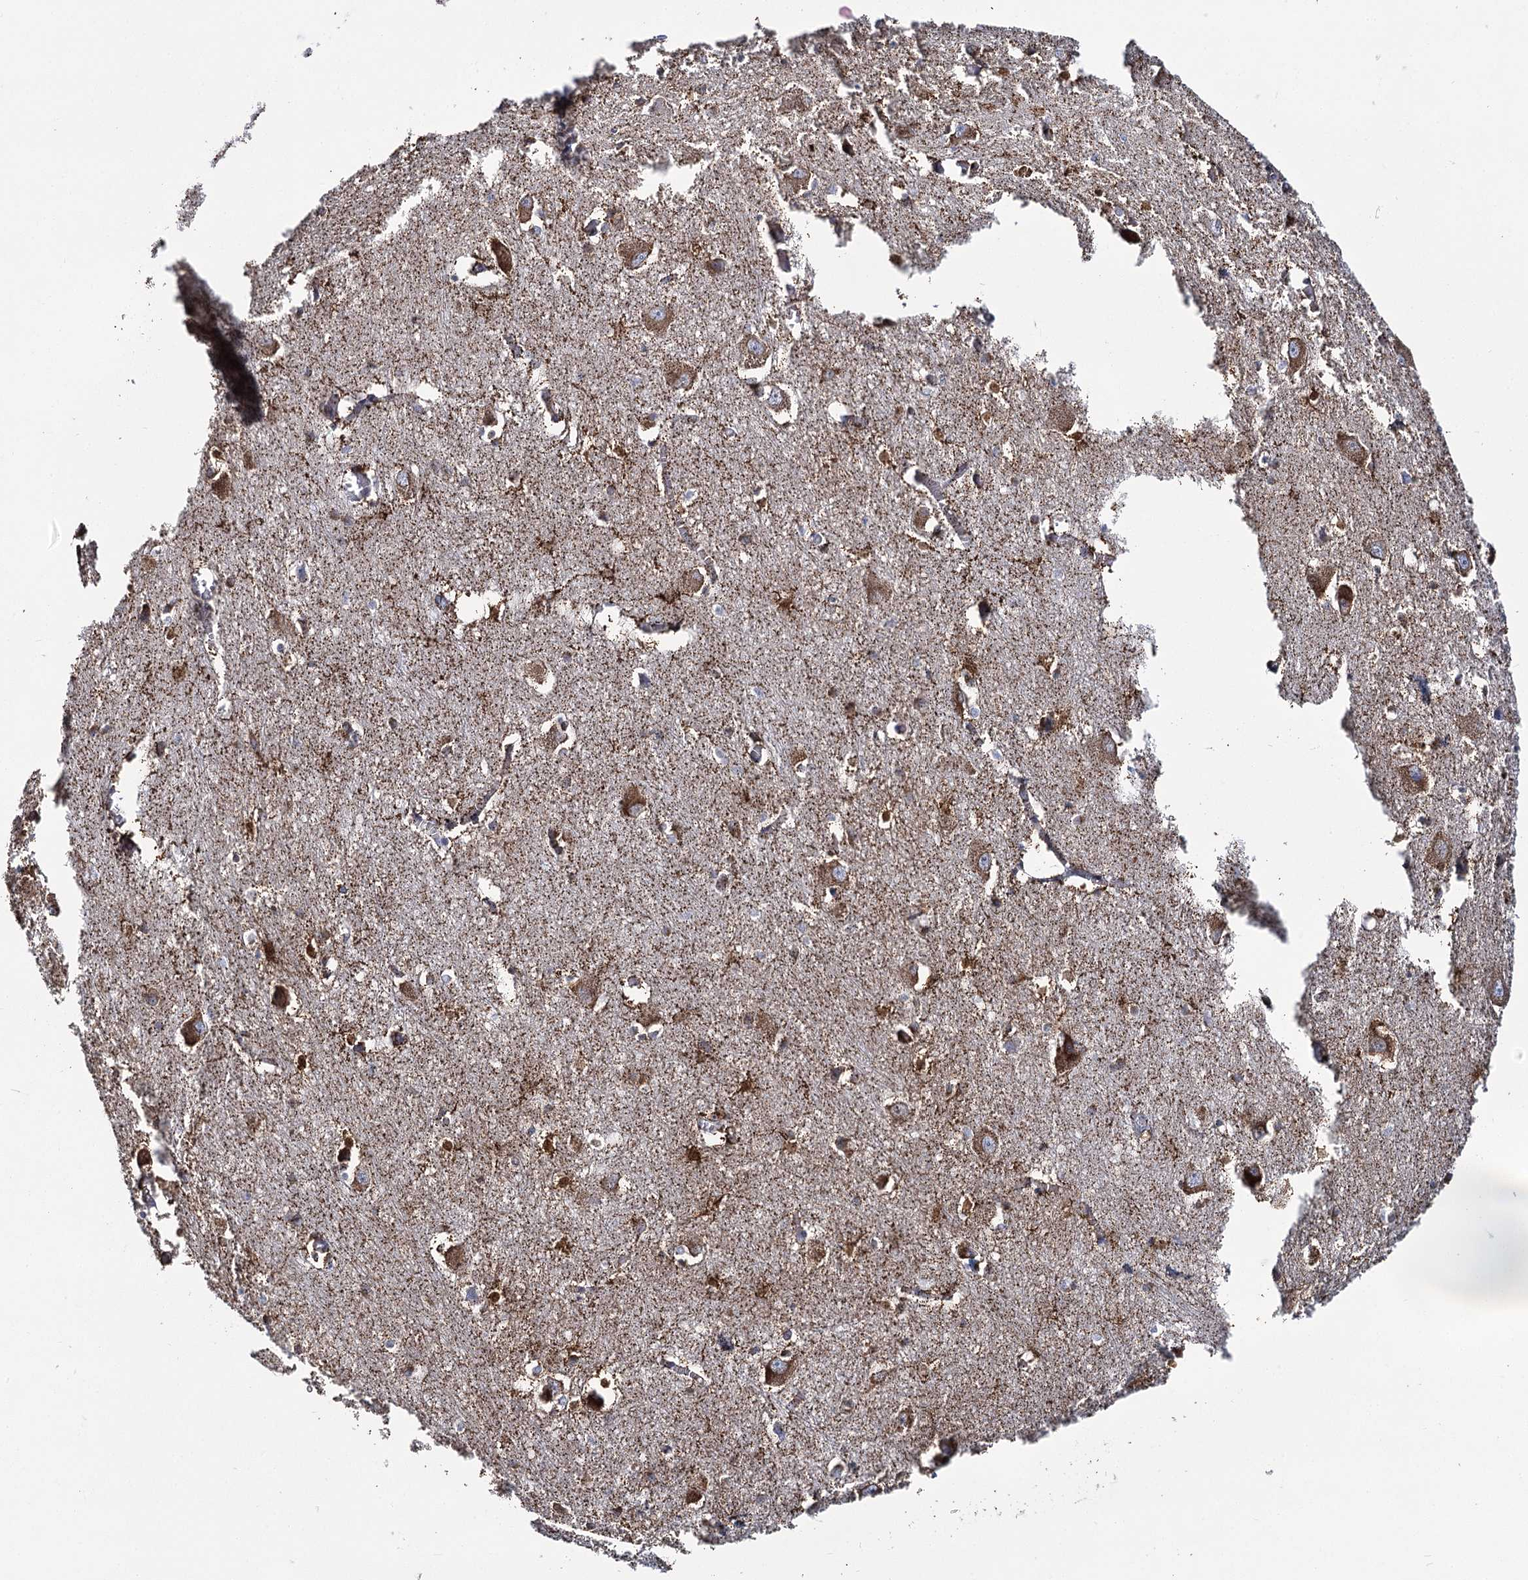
{"staining": {"intensity": "strong", "quantity": "25%-75%", "location": "cytoplasmic/membranous"}, "tissue": "caudate", "cell_type": "Glial cells", "image_type": "normal", "snomed": [{"axis": "morphology", "description": "Normal tissue, NOS"}, {"axis": "topography", "description": "Lateral ventricle wall"}], "caption": "Normal caudate displays strong cytoplasmic/membranous expression in about 25%-75% of glial cells Using DAB (brown) and hematoxylin (blue) stains, captured at high magnification using brightfield microscopy..", "gene": "THUMPD3", "patient": {"sex": "male", "age": 37}}